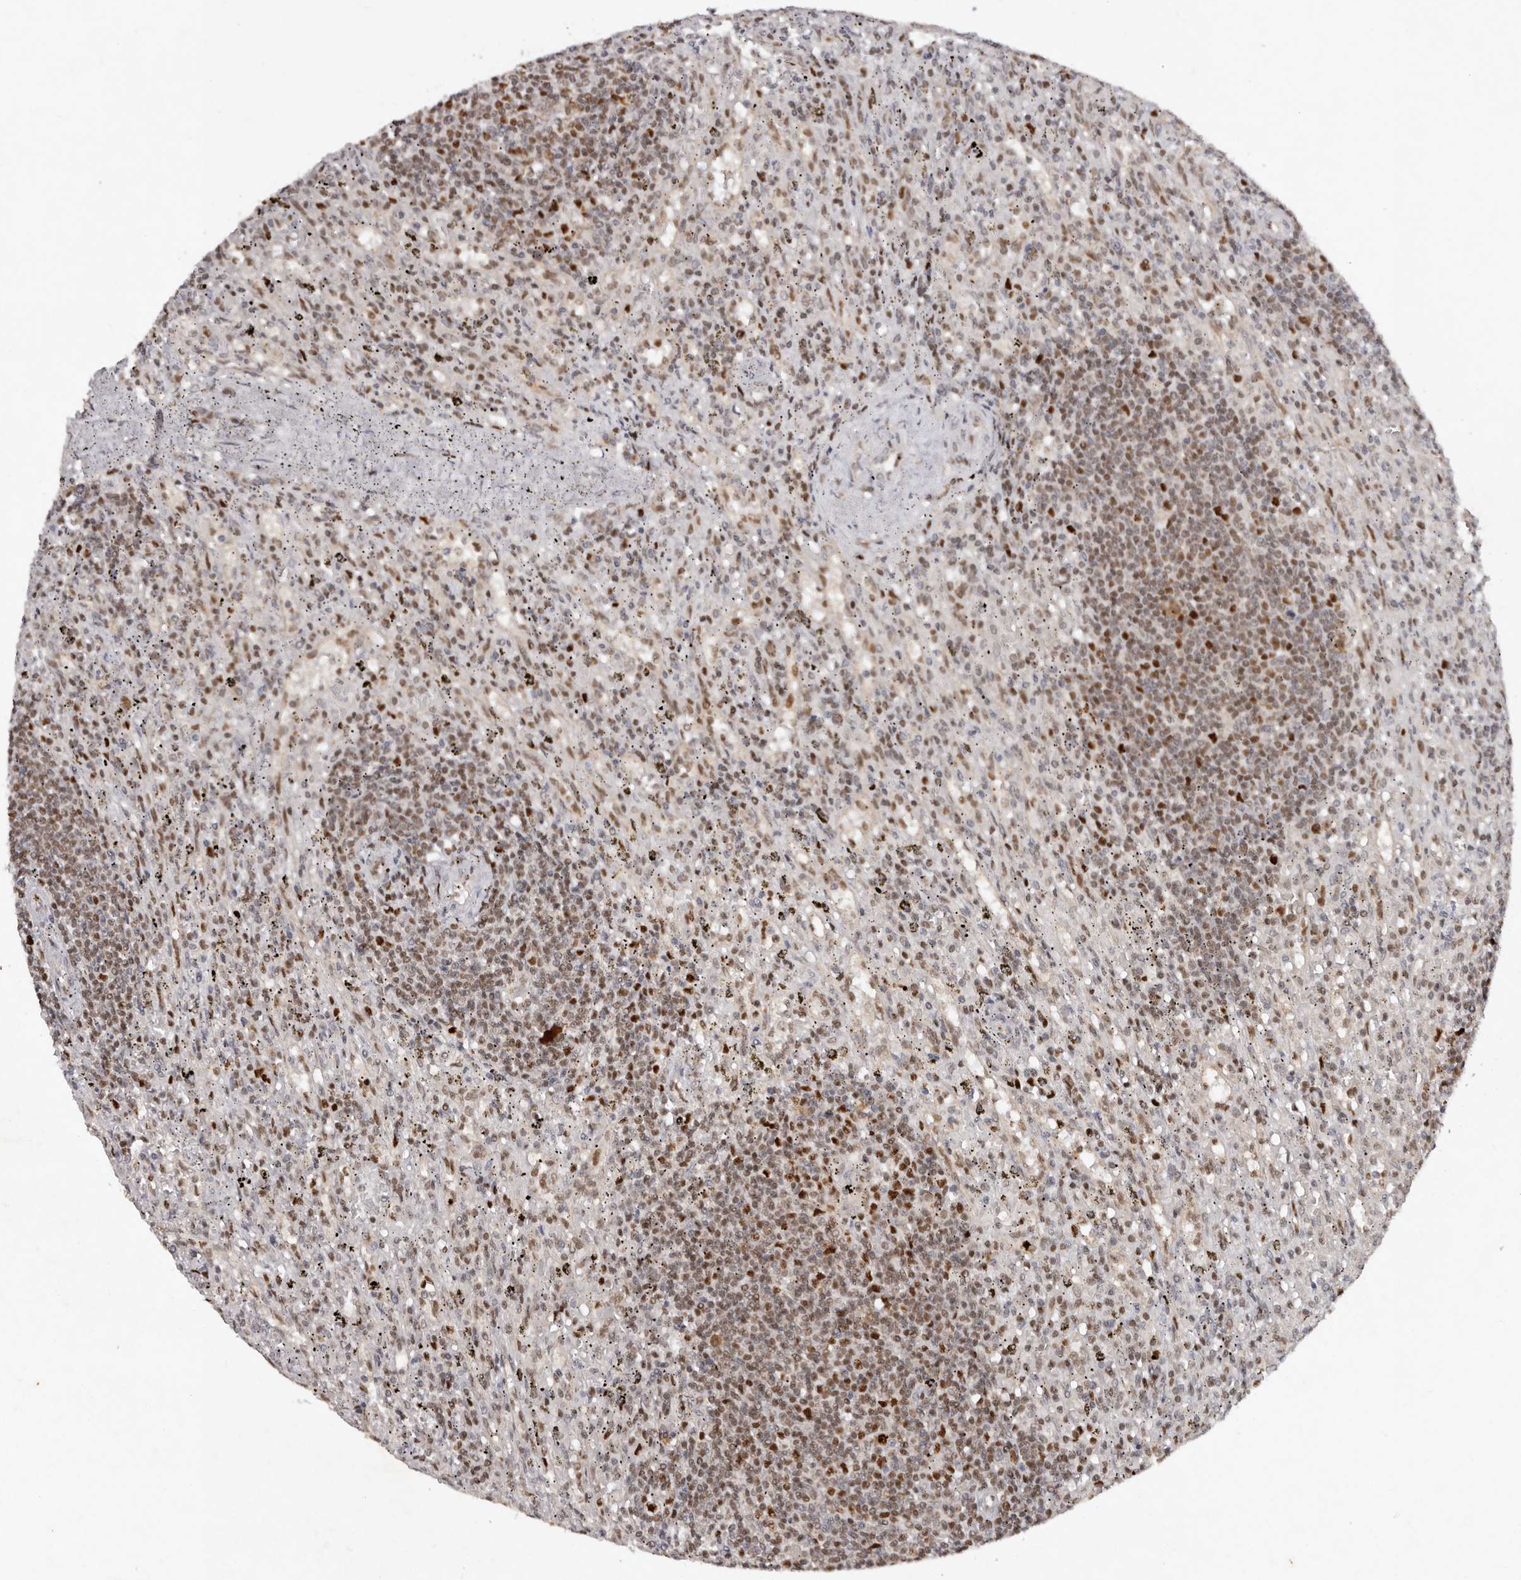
{"staining": {"intensity": "moderate", "quantity": "25%-75%", "location": "nuclear"}, "tissue": "lymphoma", "cell_type": "Tumor cells", "image_type": "cancer", "snomed": [{"axis": "morphology", "description": "Malignant lymphoma, non-Hodgkin's type, Low grade"}, {"axis": "topography", "description": "Spleen"}], "caption": "Lymphoma was stained to show a protein in brown. There is medium levels of moderate nuclear staining in approximately 25%-75% of tumor cells.", "gene": "KLF7", "patient": {"sex": "male", "age": 76}}